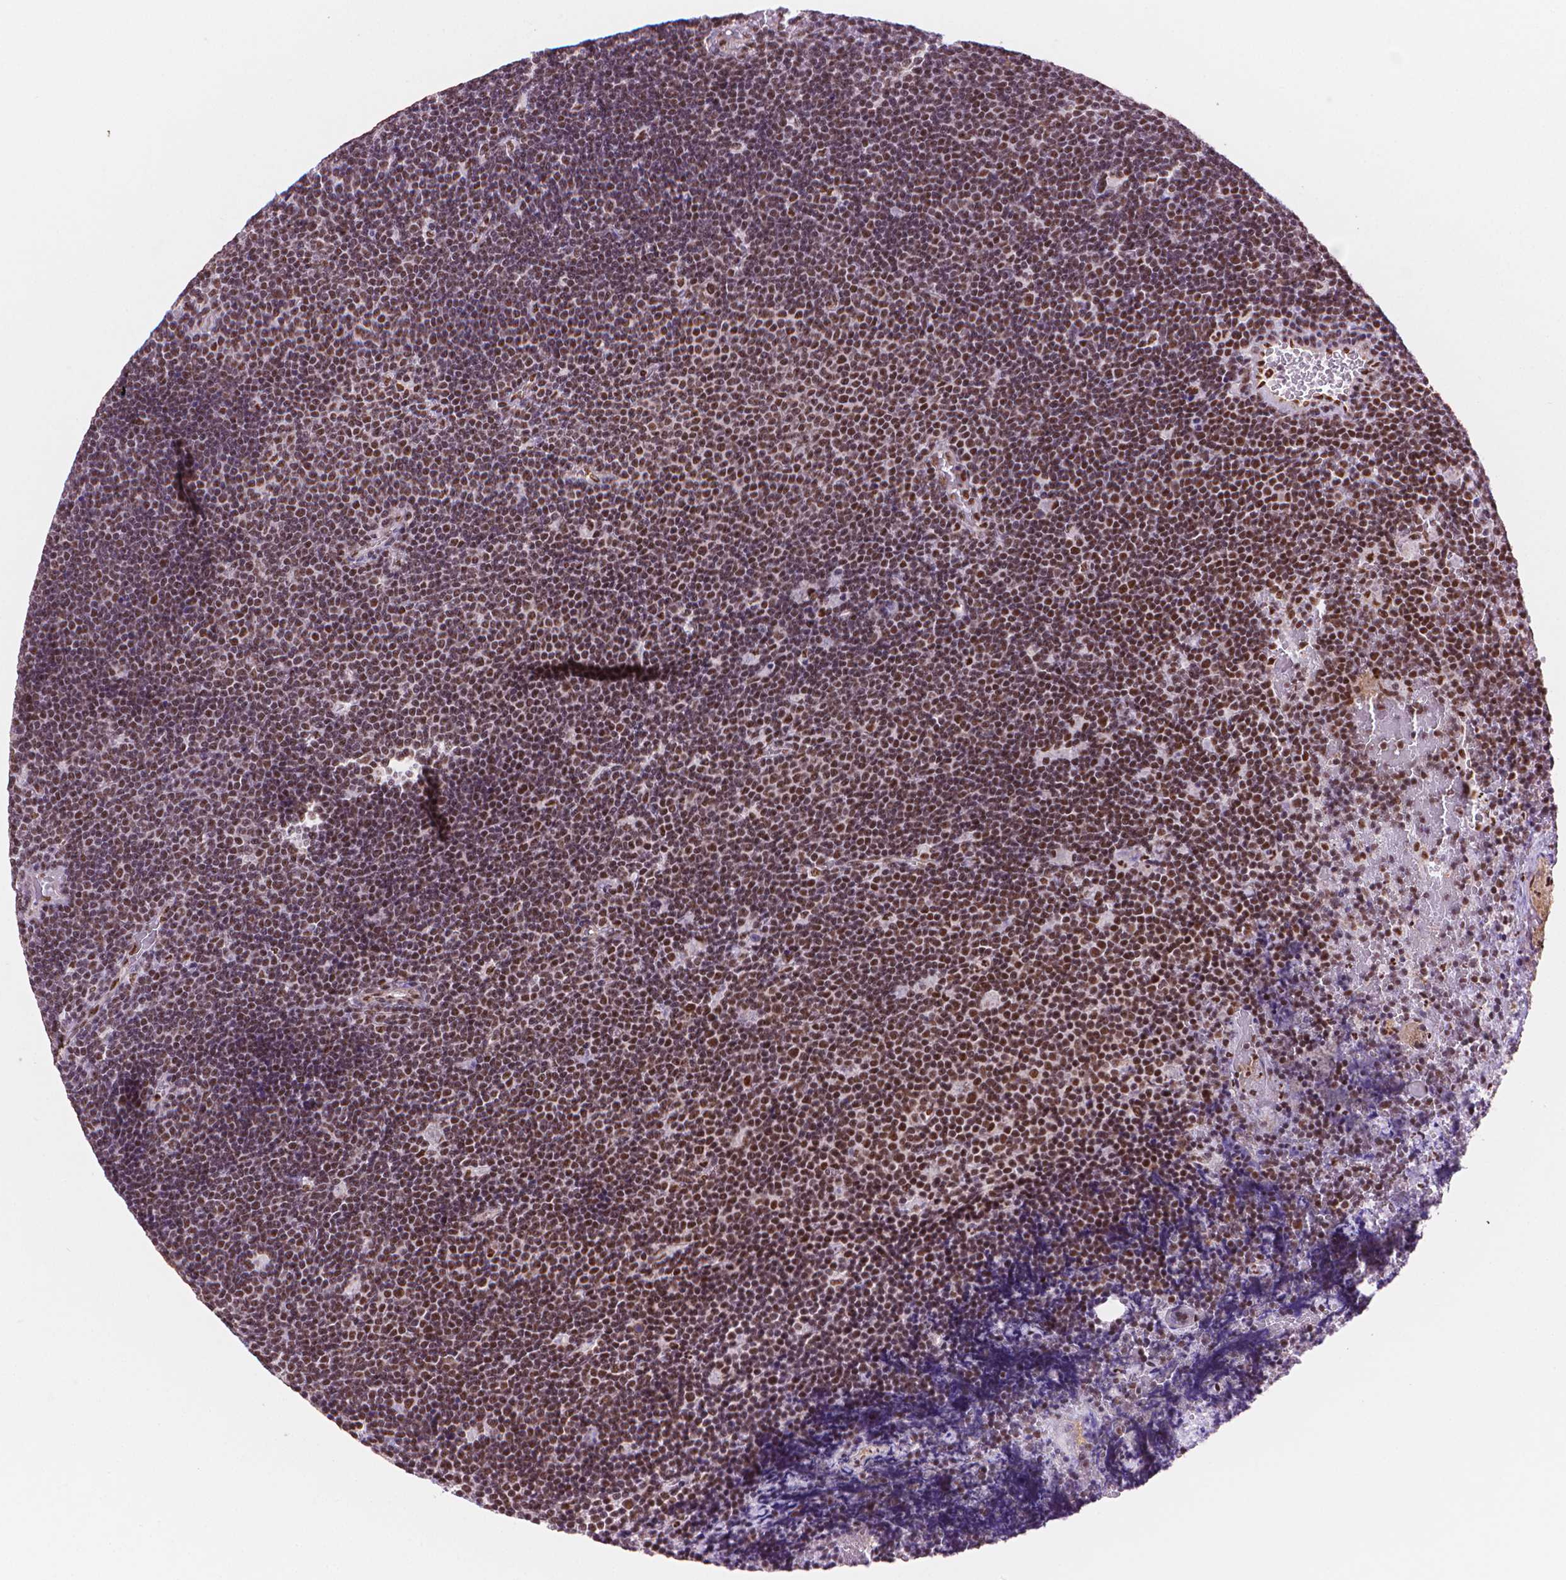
{"staining": {"intensity": "moderate", "quantity": ">75%", "location": "nuclear"}, "tissue": "lymphoma", "cell_type": "Tumor cells", "image_type": "cancer", "snomed": [{"axis": "morphology", "description": "Malignant lymphoma, non-Hodgkin's type, Low grade"}, {"axis": "topography", "description": "Brain"}], "caption": "Immunohistochemical staining of malignant lymphoma, non-Hodgkin's type (low-grade) exhibits medium levels of moderate nuclear staining in approximately >75% of tumor cells.", "gene": "UBN1", "patient": {"sex": "female", "age": 66}}